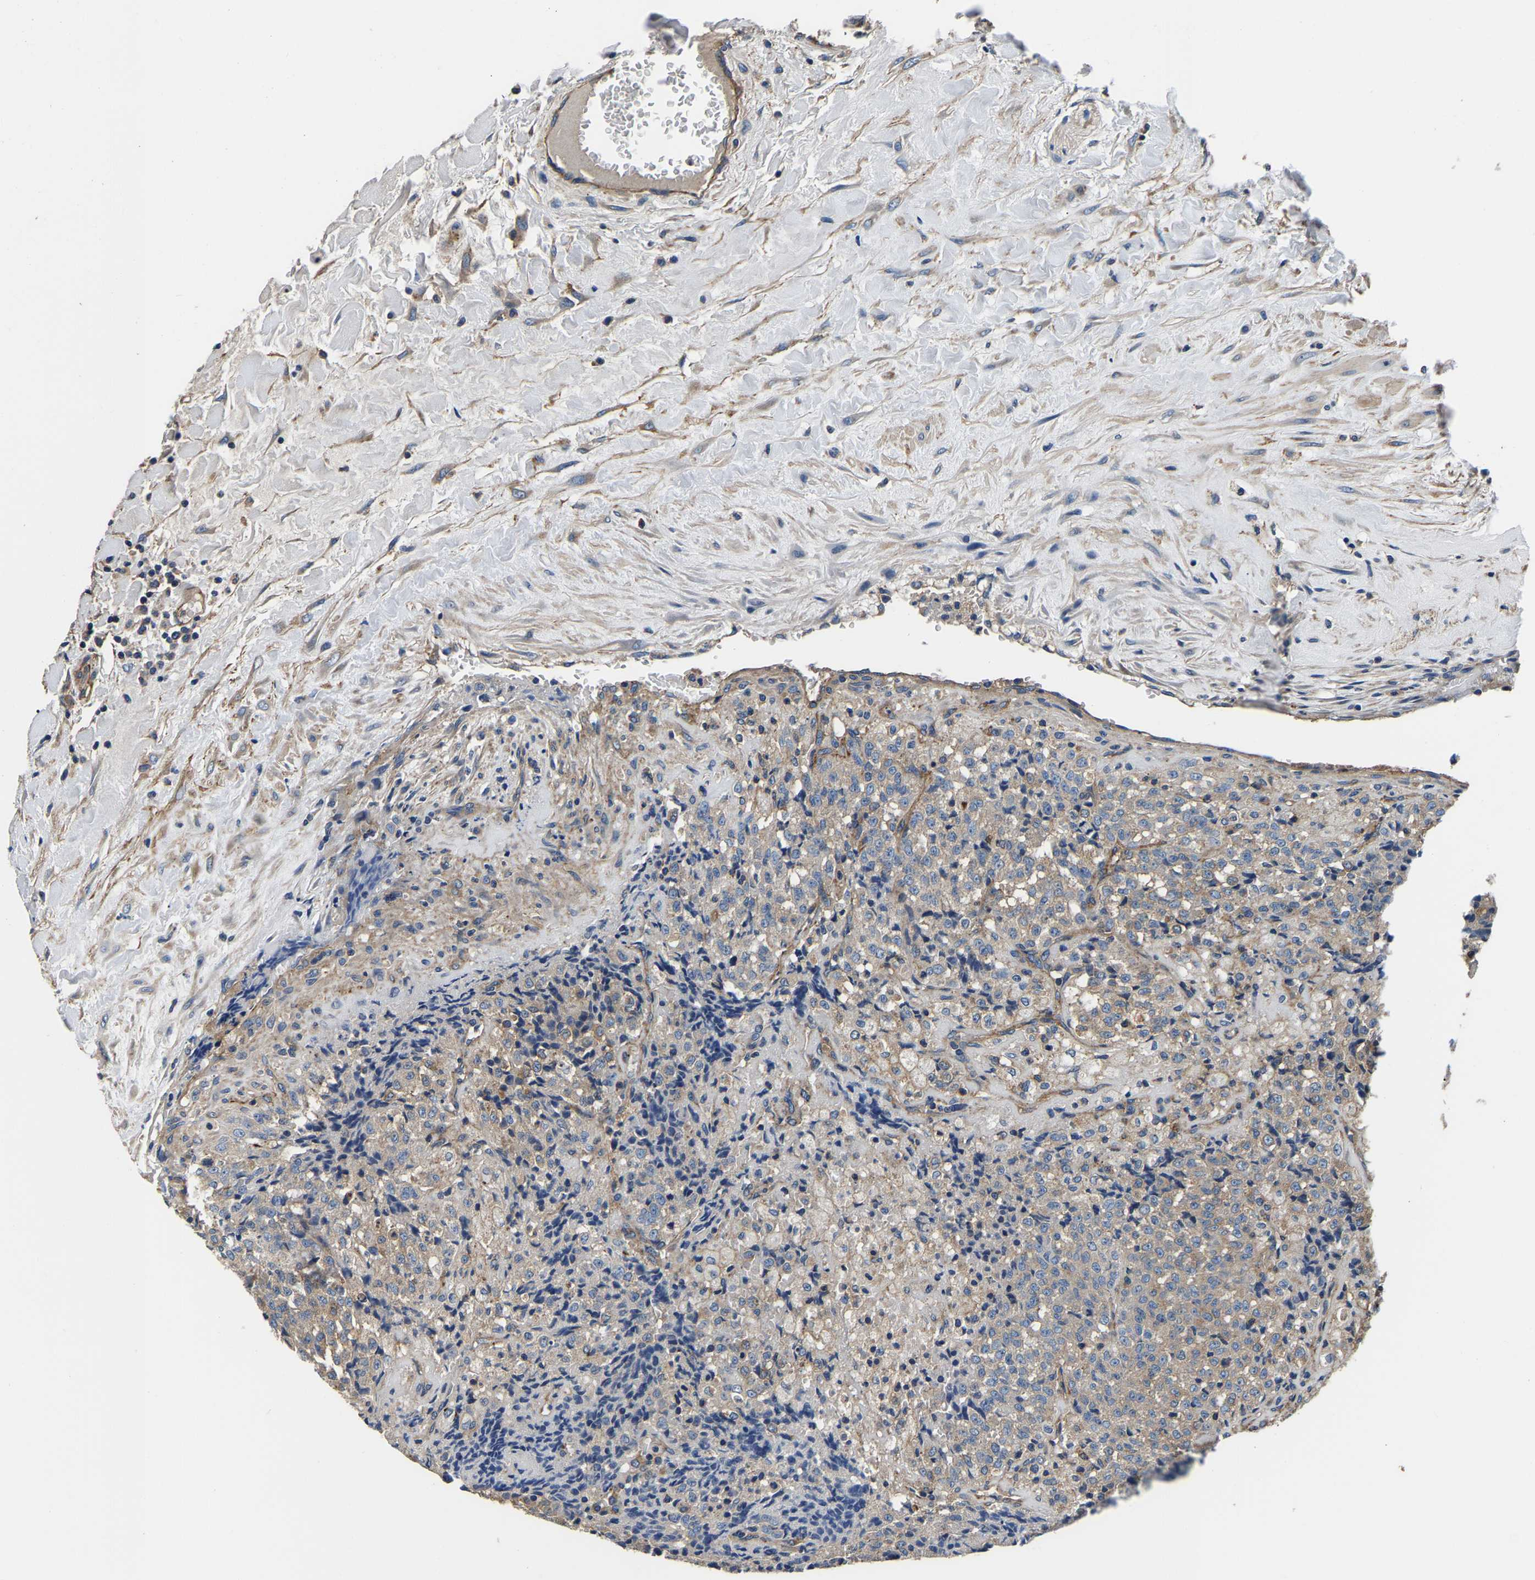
{"staining": {"intensity": "weak", "quantity": "<25%", "location": "cytoplasmic/membranous"}, "tissue": "testis cancer", "cell_type": "Tumor cells", "image_type": "cancer", "snomed": [{"axis": "morphology", "description": "Seminoma, NOS"}, {"axis": "topography", "description": "Testis"}], "caption": "Immunohistochemistry of human testis seminoma demonstrates no staining in tumor cells.", "gene": "SH3GLB1", "patient": {"sex": "male", "age": 59}}